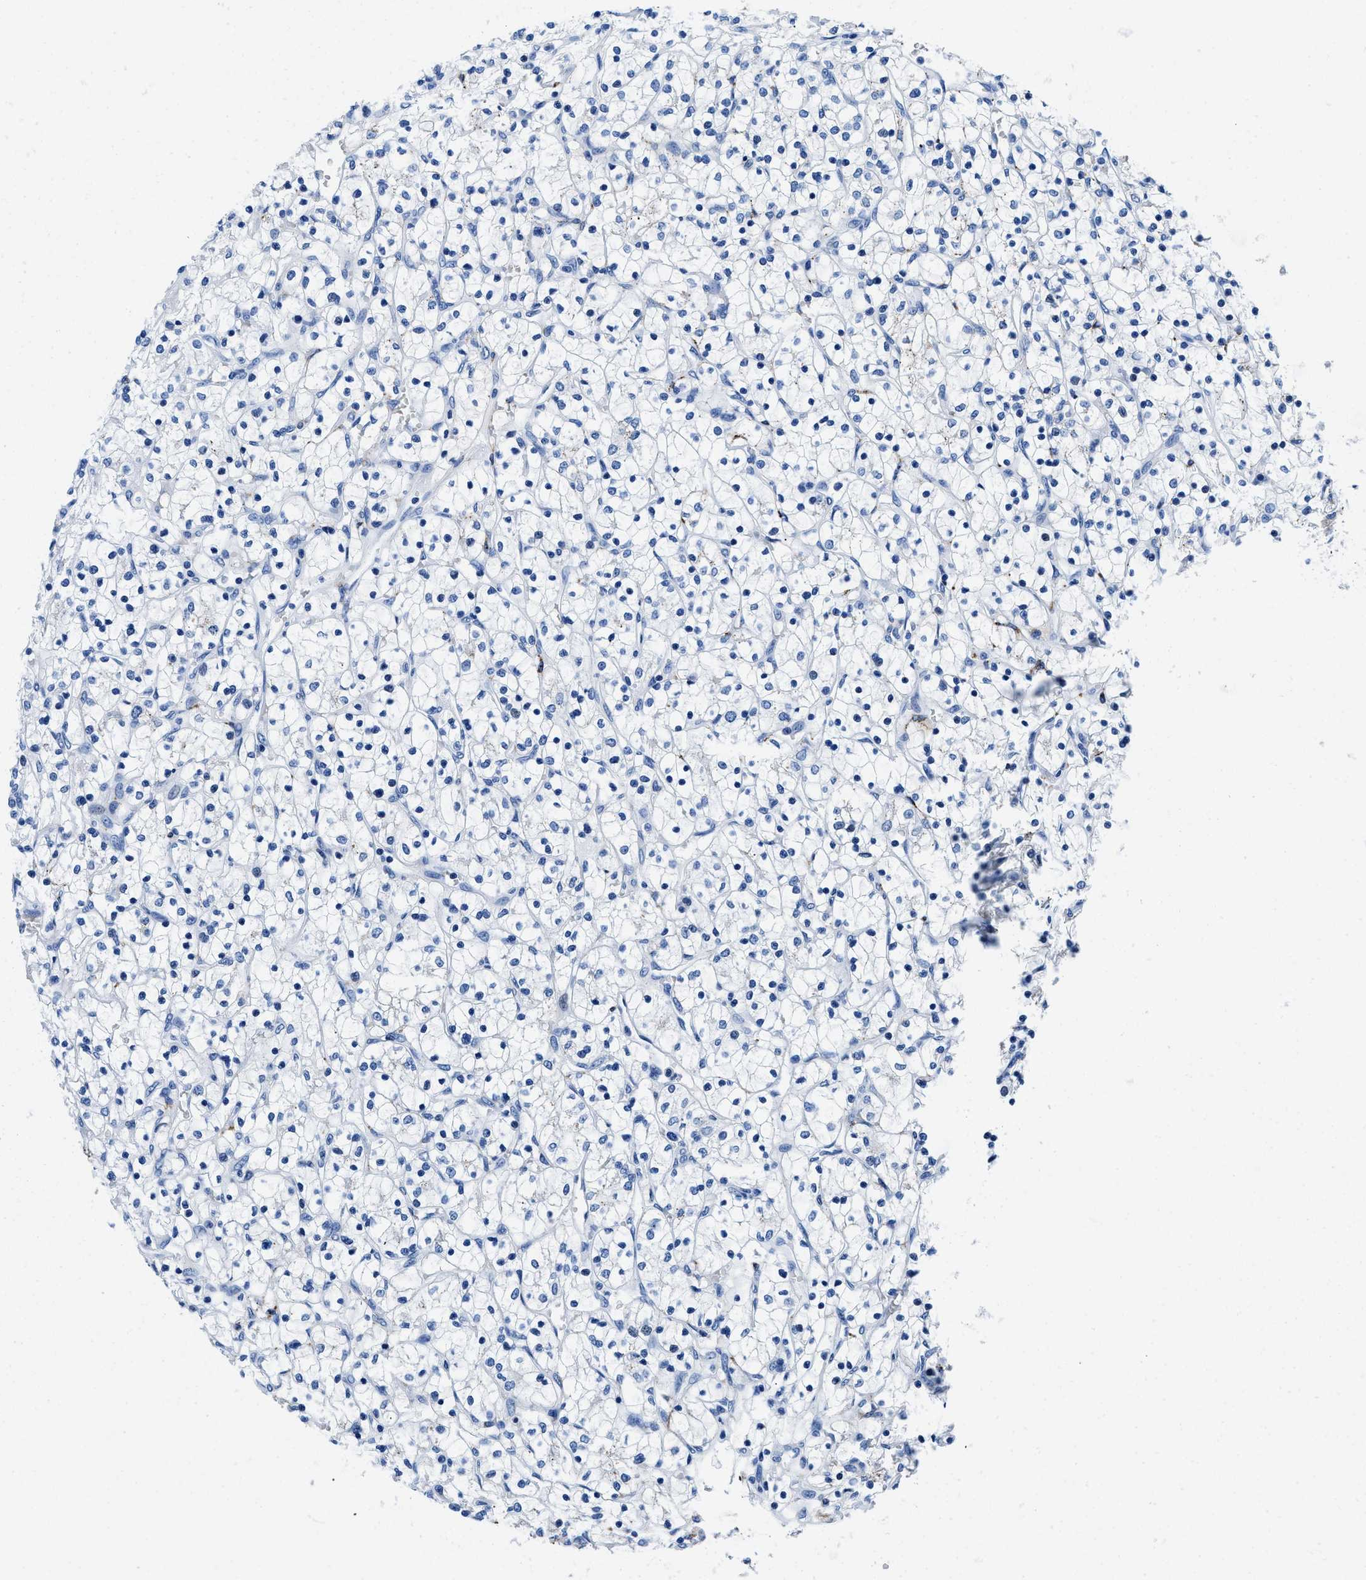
{"staining": {"intensity": "negative", "quantity": "none", "location": "none"}, "tissue": "renal cancer", "cell_type": "Tumor cells", "image_type": "cancer", "snomed": [{"axis": "morphology", "description": "Adenocarcinoma, NOS"}, {"axis": "topography", "description": "Kidney"}], "caption": "IHC of human renal cancer shows no positivity in tumor cells.", "gene": "OR14K1", "patient": {"sex": "female", "age": 69}}